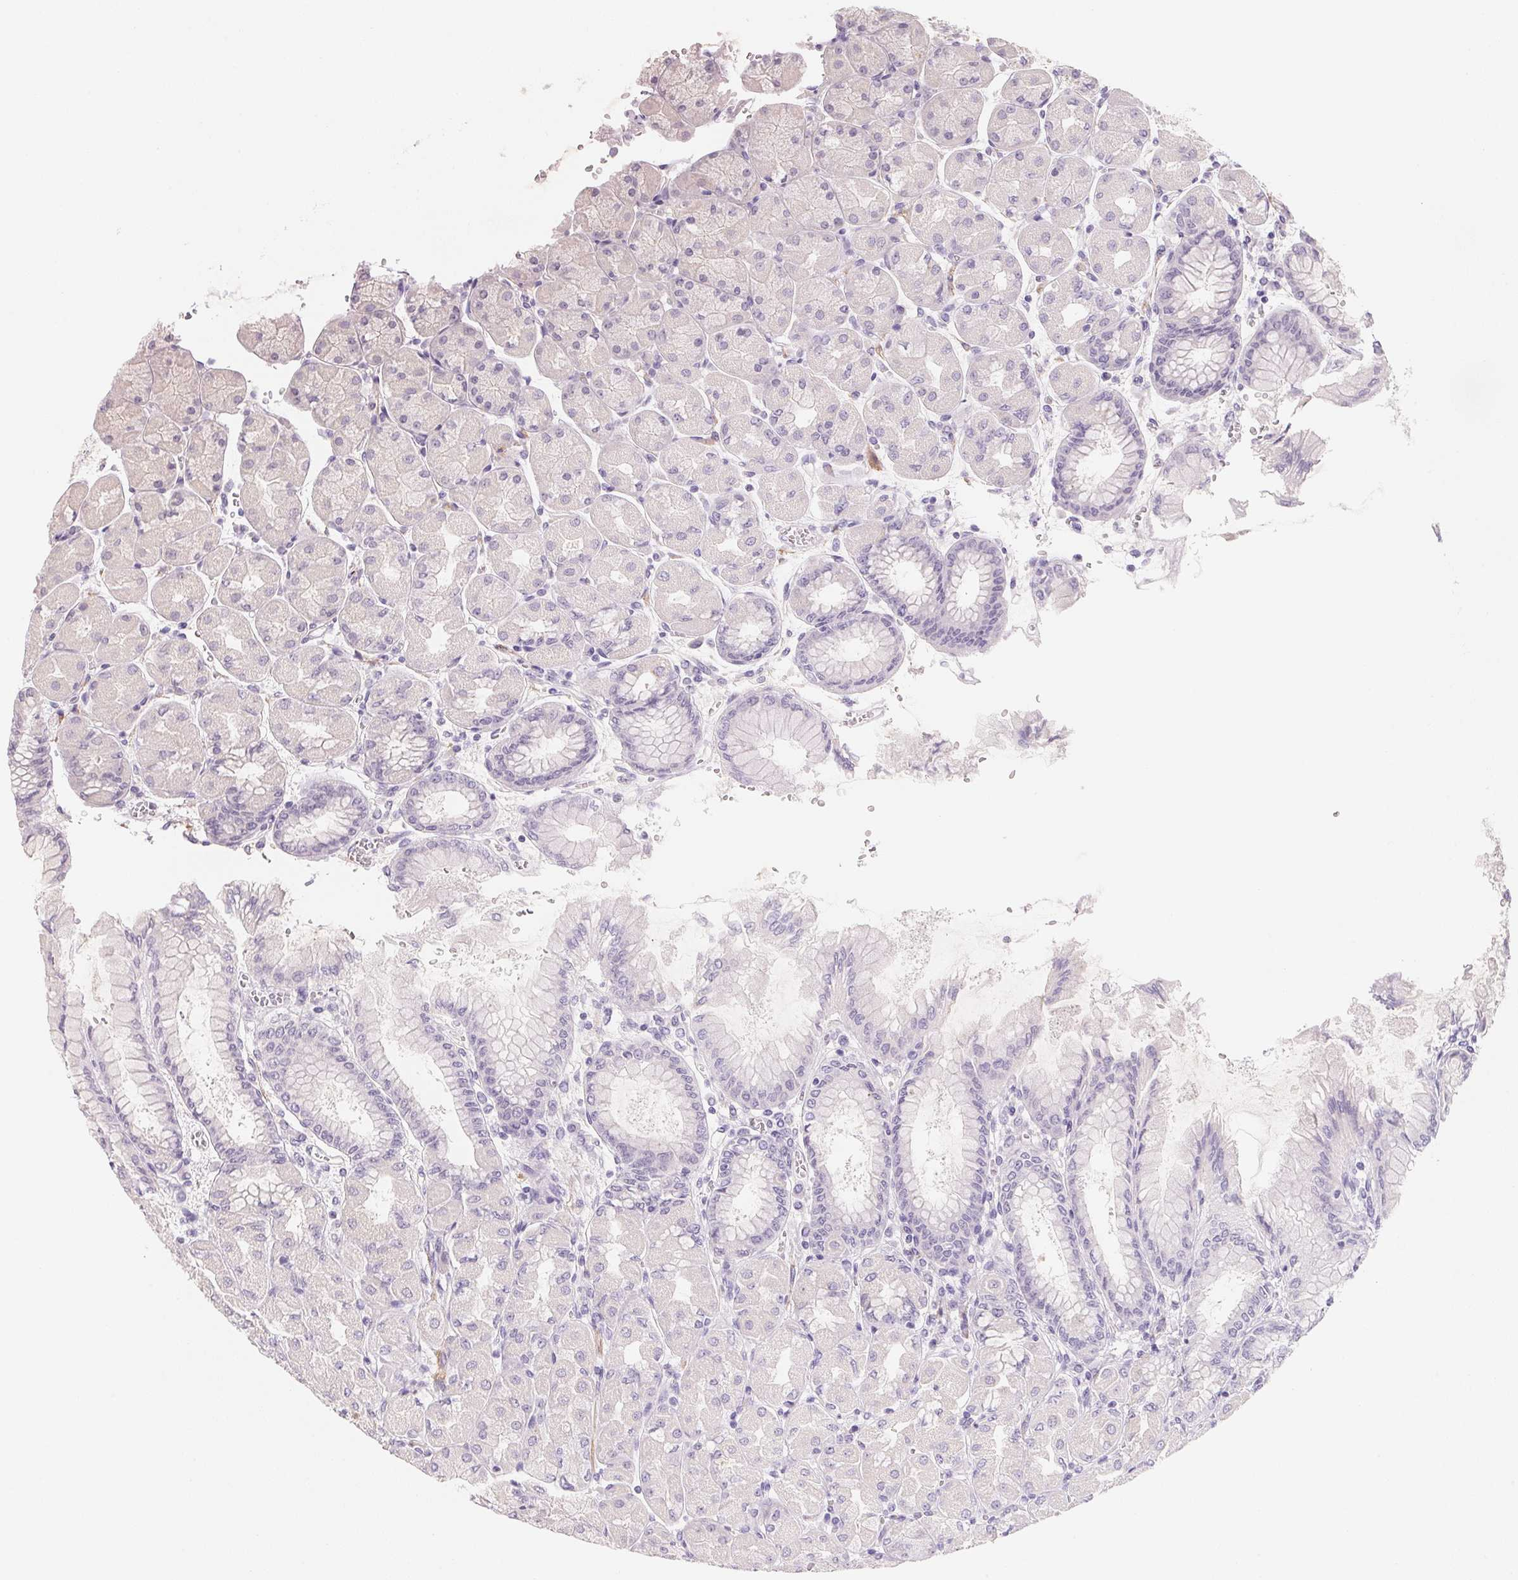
{"staining": {"intensity": "negative", "quantity": "none", "location": "none"}, "tissue": "stomach", "cell_type": "Glandular cells", "image_type": "normal", "snomed": [{"axis": "morphology", "description": "Normal tissue, NOS"}, {"axis": "topography", "description": "Stomach, upper"}], "caption": "Normal stomach was stained to show a protein in brown. There is no significant positivity in glandular cells.", "gene": "MCOLN3", "patient": {"sex": "female", "age": 56}}